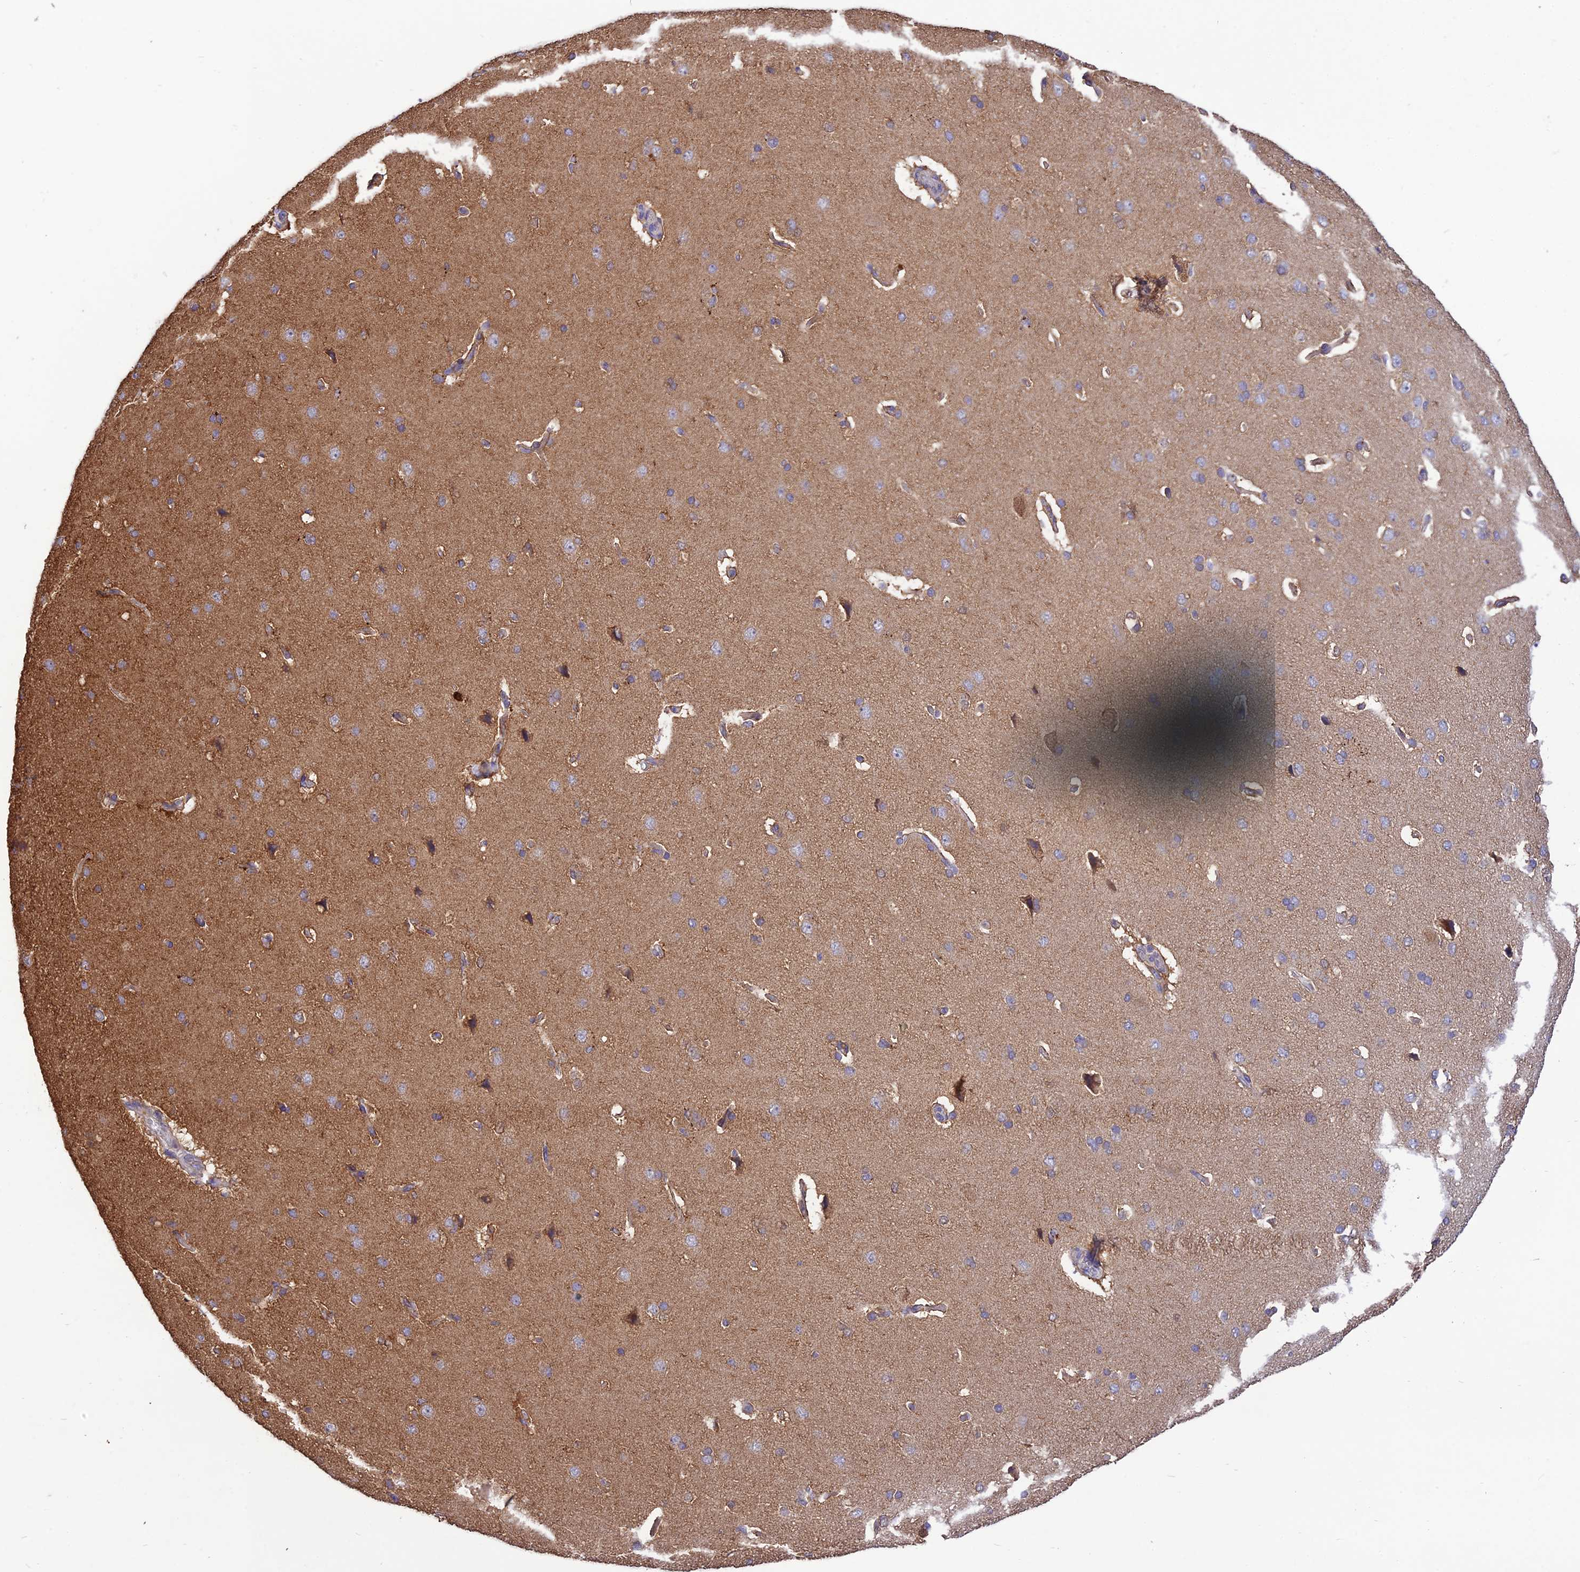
{"staining": {"intensity": "weak", "quantity": "25%-75%", "location": "cytoplasmic/membranous"}, "tissue": "cerebral cortex", "cell_type": "Endothelial cells", "image_type": "normal", "snomed": [{"axis": "morphology", "description": "Normal tissue, NOS"}, {"axis": "topography", "description": "Cerebral cortex"}], "caption": "DAB immunohistochemical staining of normal cerebral cortex shows weak cytoplasmic/membranous protein expression in approximately 25%-75% of endothelial cells.", "gene": "SDHD", "patient": {"sex": "male", "age": 62}}